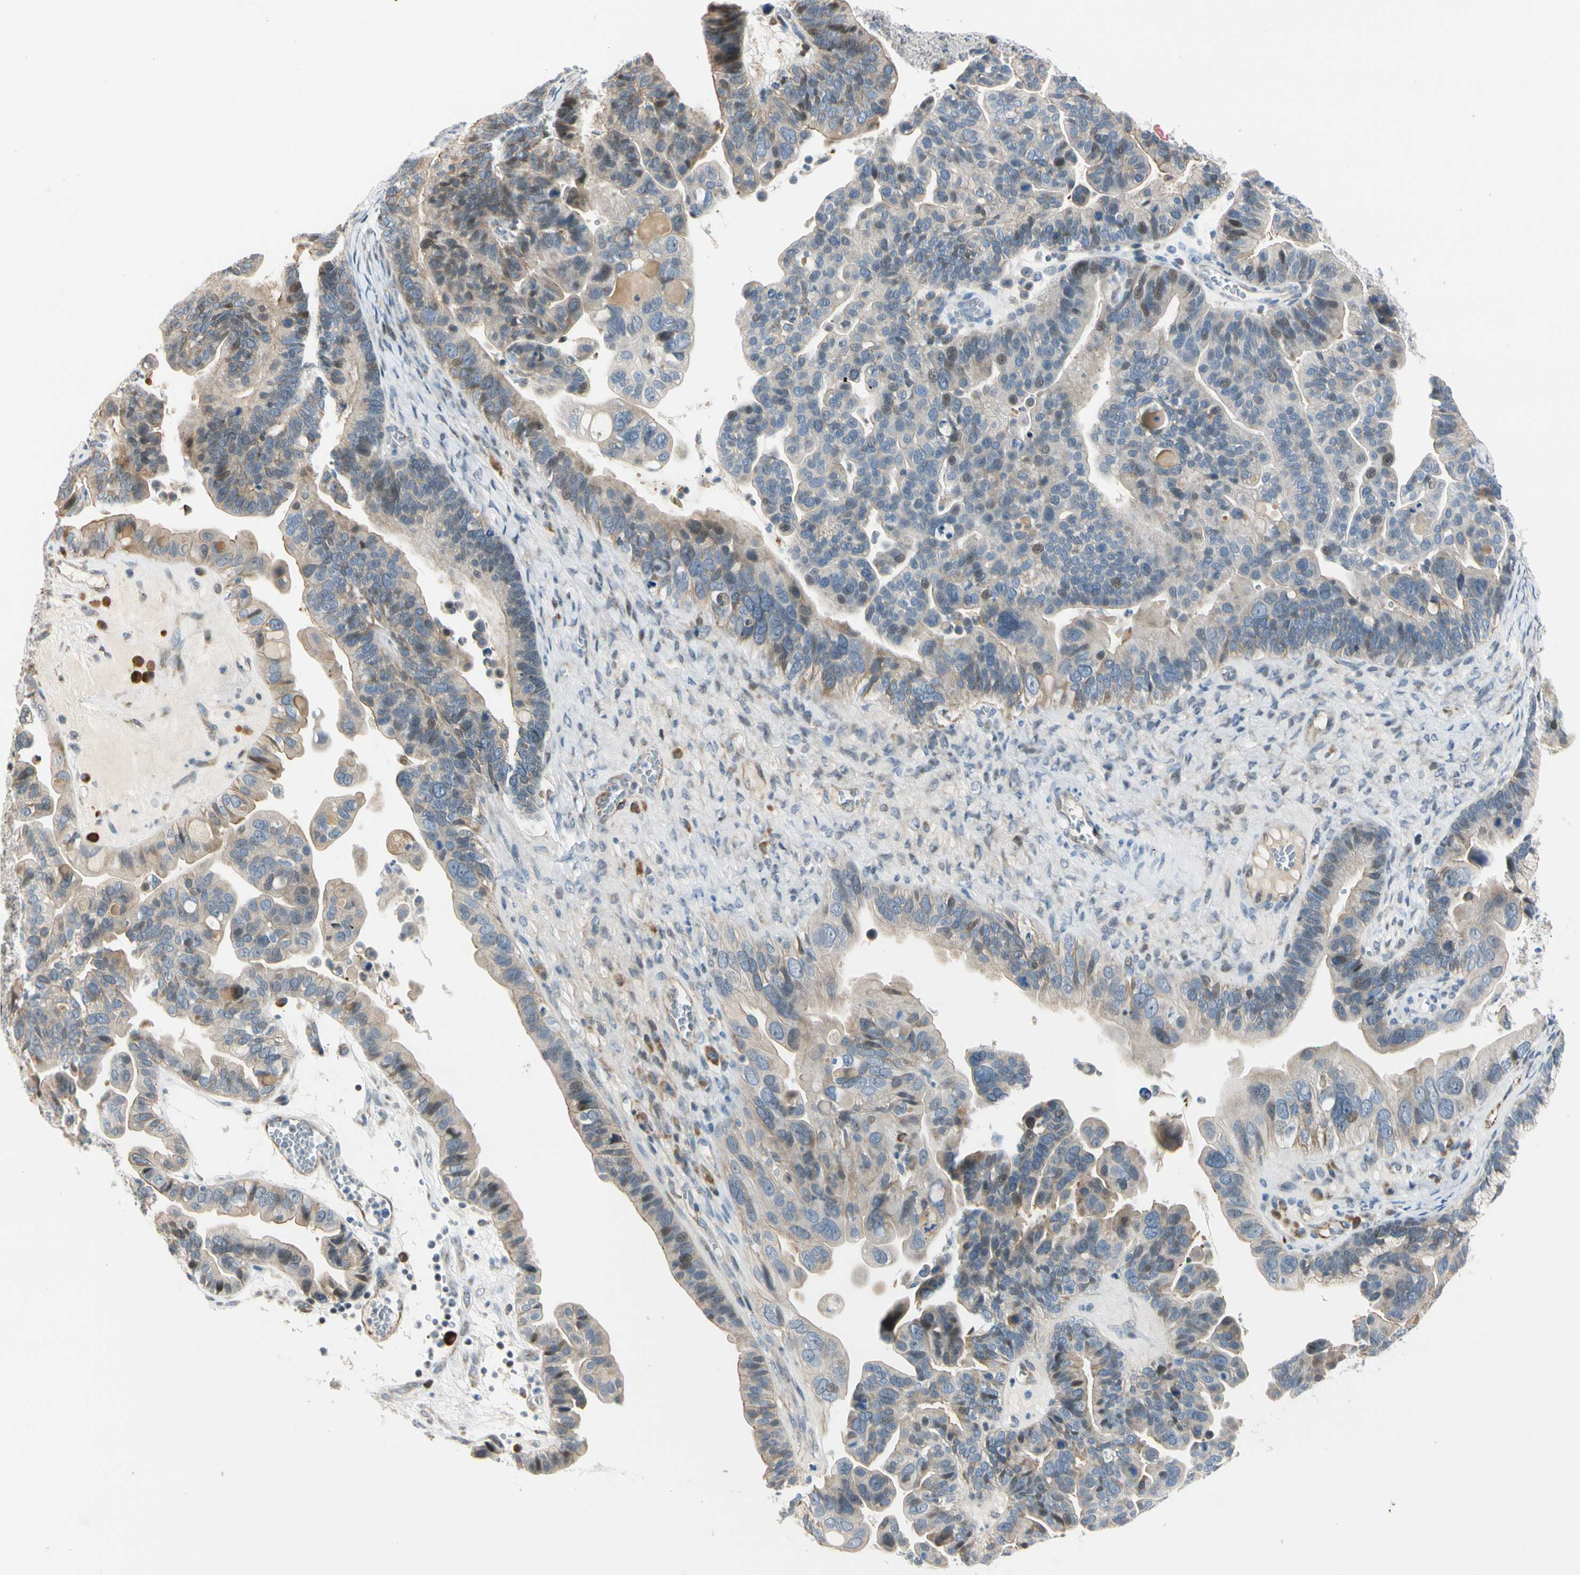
{"staining": {"intensity": "weak", "quantity": "25%-75%", "location": "cytoplasmic/membranous,nuclear"}, "tissue": "ovarian cancer", "cell_type": "Tumor cells", "image_type": "cancer", "snomed": [{"axis": "morphology", "description": "Cystadenocarcinoma, serous, NOS"}, {"axis": "topography", "description": "Ovary"}], "caption": "Immunohistochemistry (IHC) staining of serous cystadenocarcinoma (ovarian), which demonstrates low levels of weak cytoplasmic/membranous and nuclear expression in about 25%-75% of tumor cells indicating weak cytoplasmic/membranous and nuclear protein positivity. The staining was performed using DAB (3,3'-diaminobenzidine) (brown) for protein detection and nuclei were counterstained in hematoxylin (blue).", "gene": "NPDC1", "patient": {"sex": "female", "age": 56}}